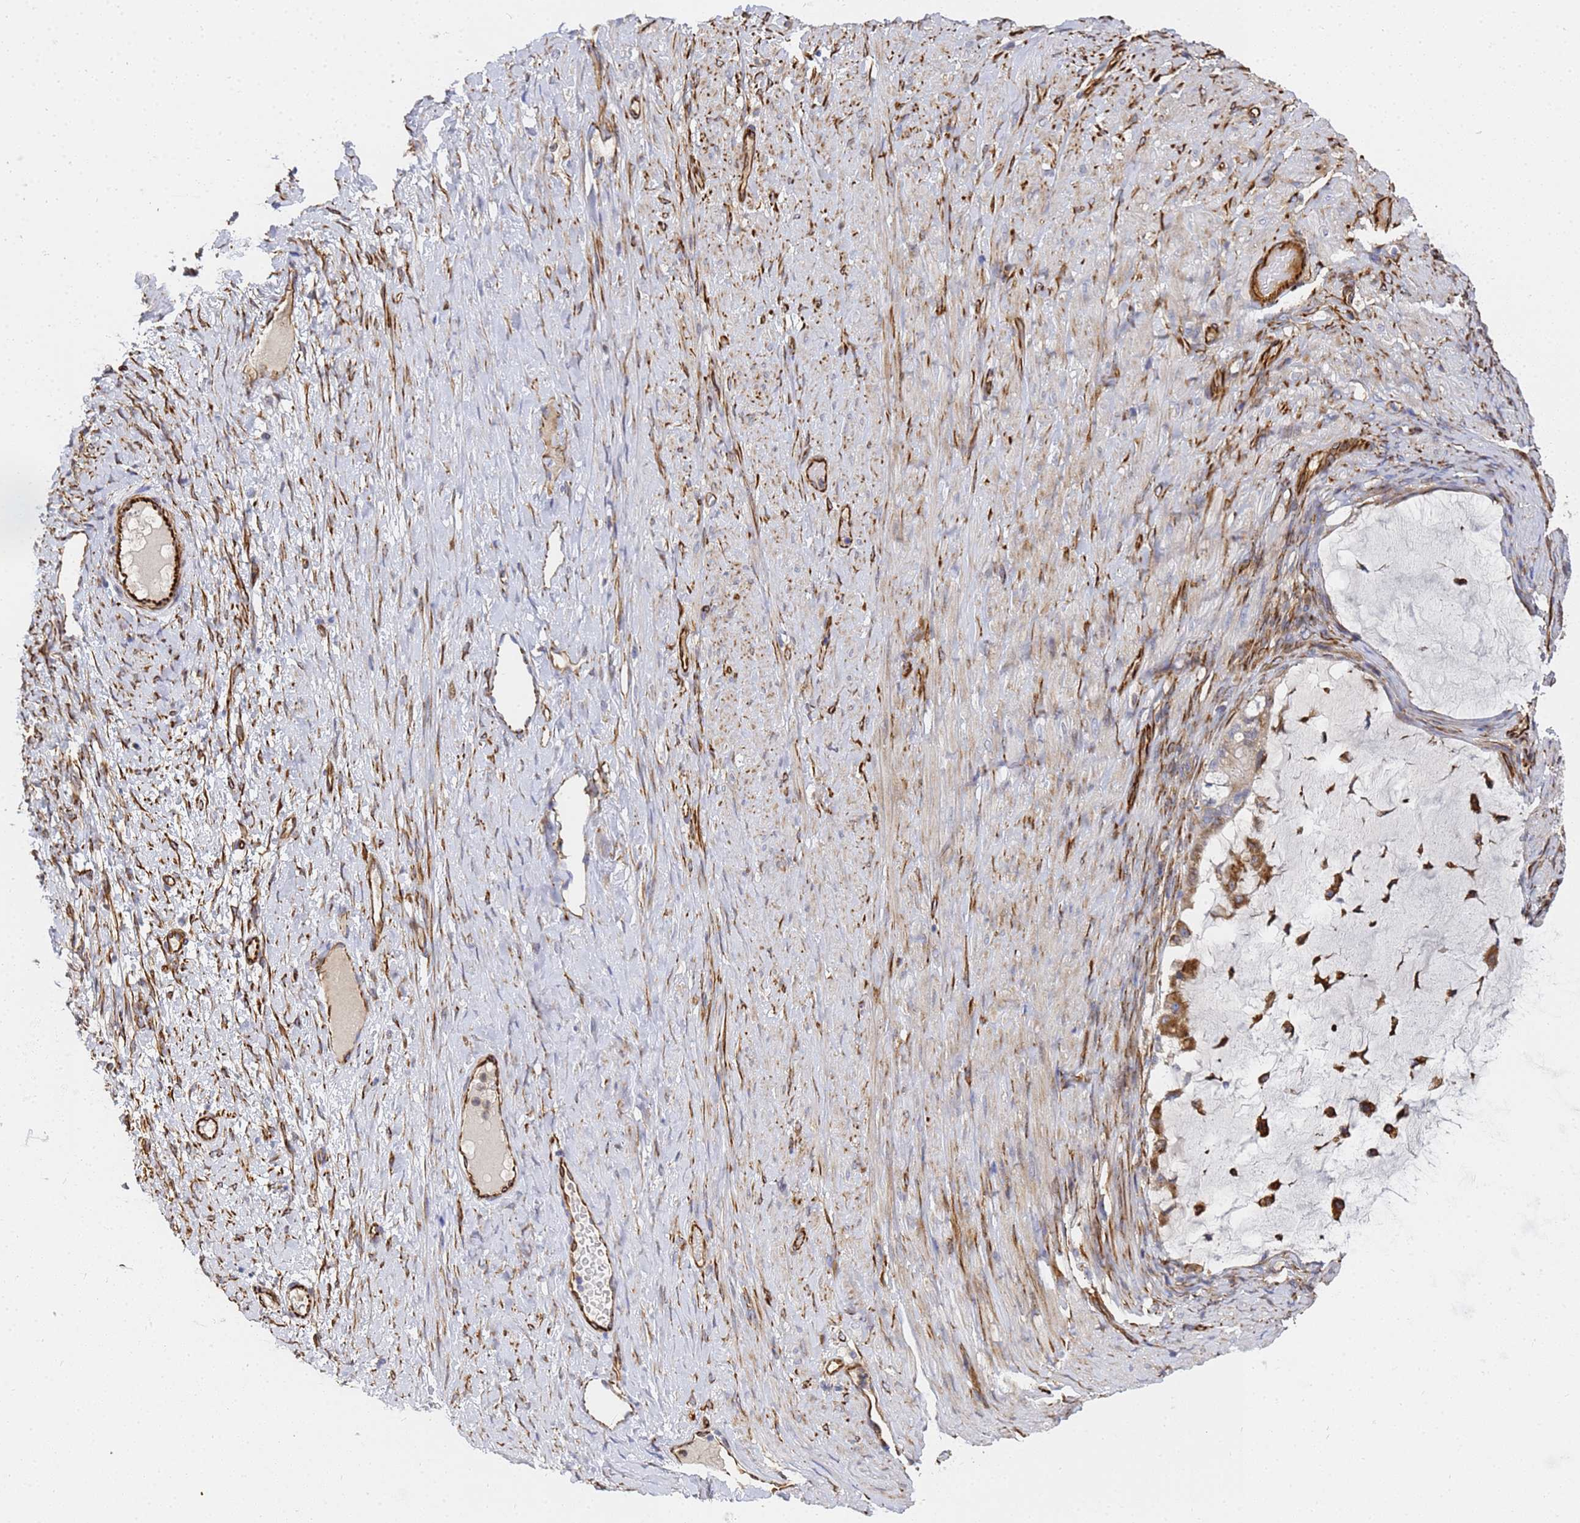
{"staining": {"intensity": "moderate", "quantity": "25%-75%", "location": "cytoplasmic/membranous"}, "tissue": "ovarian cancer", "cell_type": "Tumor cells", "image_type": "cancer", "snomed": [{"axis": "morphology", "description": "Cystadenocarcinoma, mucinous, NOS"}, {"axis": "topography", "description": "Ovary"}], "caption": "Protein analysis of mucinous cystadenocarcinoma (ovarian) tissue shows moderate cytoplasmic/membranous staining in approximately 25%-75% of tumor cells.", "gene": "SYT13", "patient": {"sex": "female", "age": 61}}